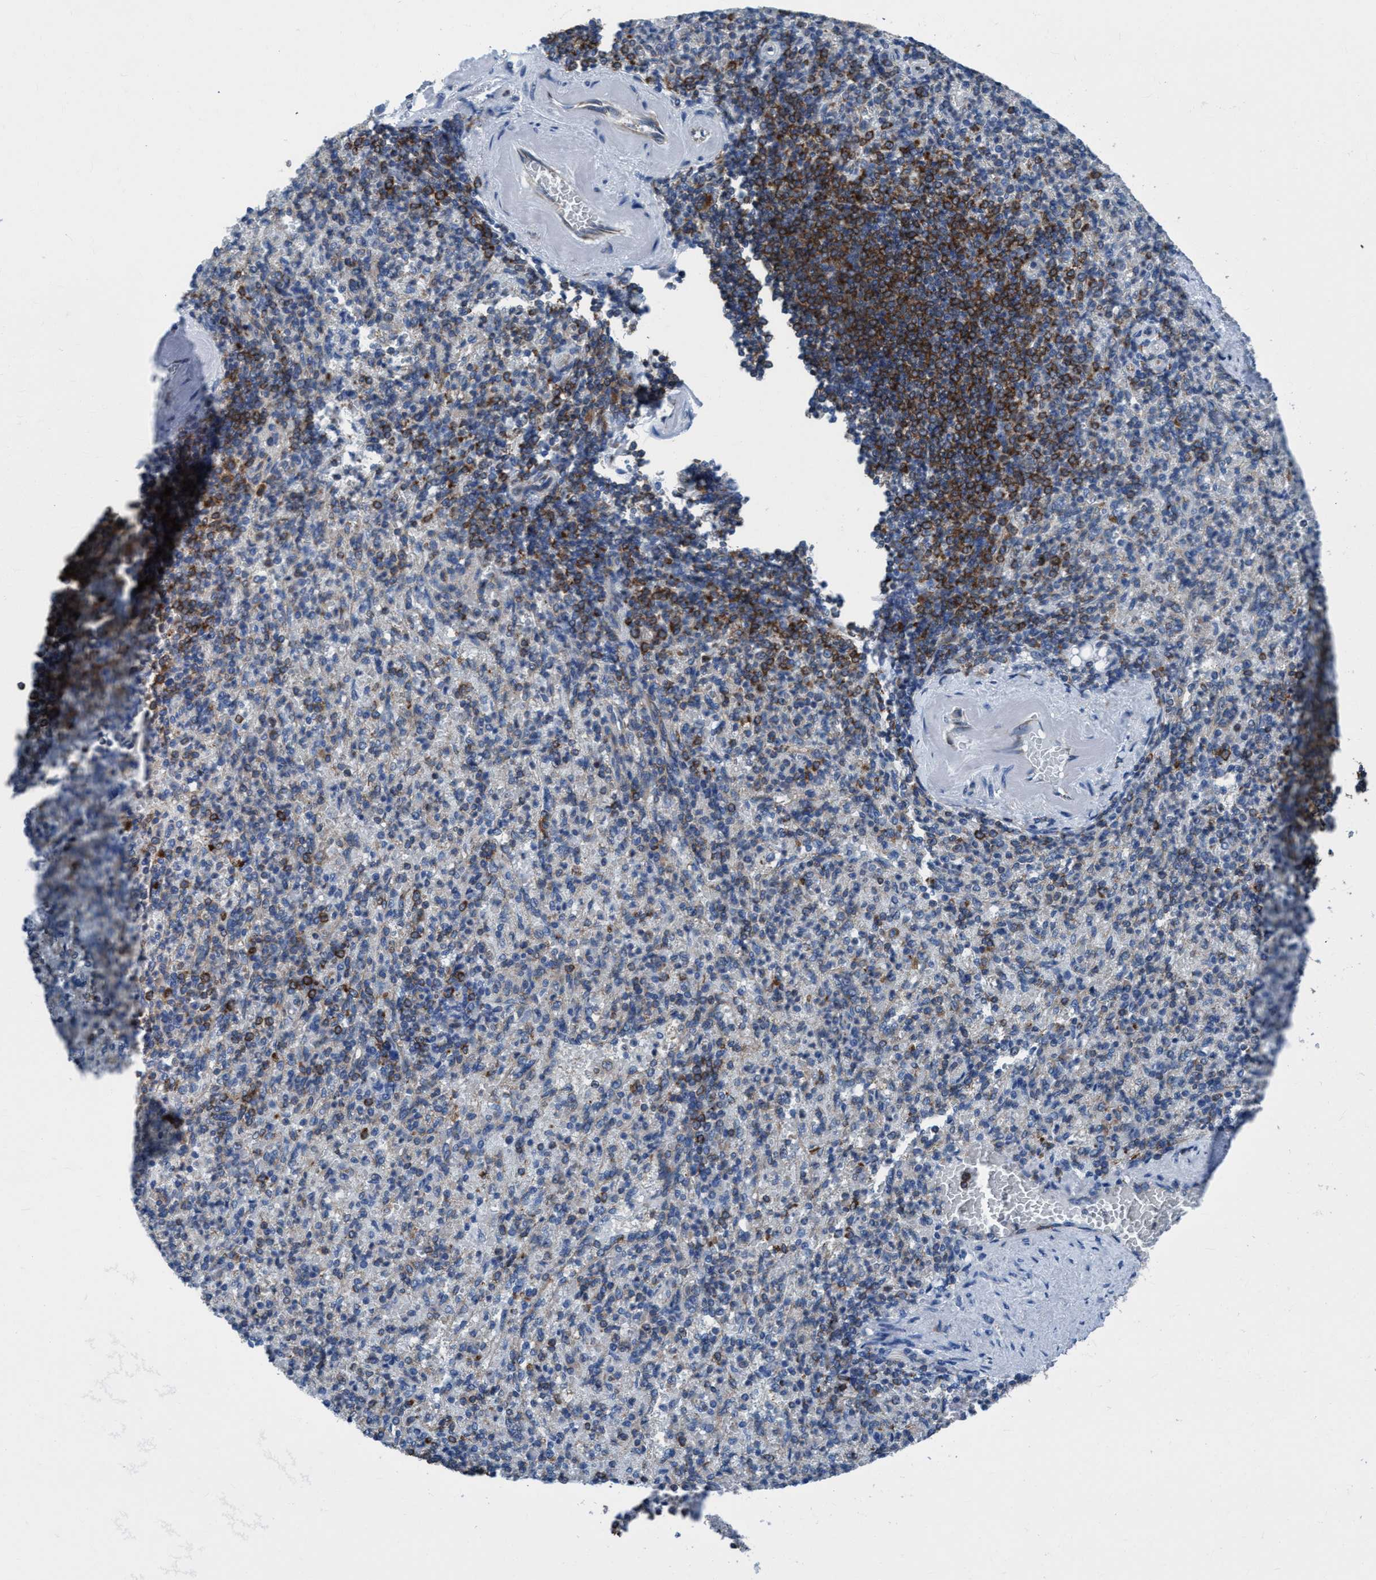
{"staining": {"intensity": "moderate", "quantity": "<25%", "location": "cytoplasmic/membranous"}, "tissue": "spleen", "cell_type": "Cells in red pulp", "image_type": "normal", "snomed": [{"axis": "morphology", "description": "Normal tissue, NOS"}, {"axis": "topography", "description": "Spleen"}], "caption": "Immunohistochemistry of unremarkable spleen demonstrates low levels of moderate cytoplasmic/membranous staining in approximately <25% of cells in red pulp. The staining was performed using DAB to visualize the protein expression in brown, while the nuclei were stained in blue with hematoxylin (Magnification: 20x).", "gene": "NMT1", "patient": {"sex": "female", "age": 74}}